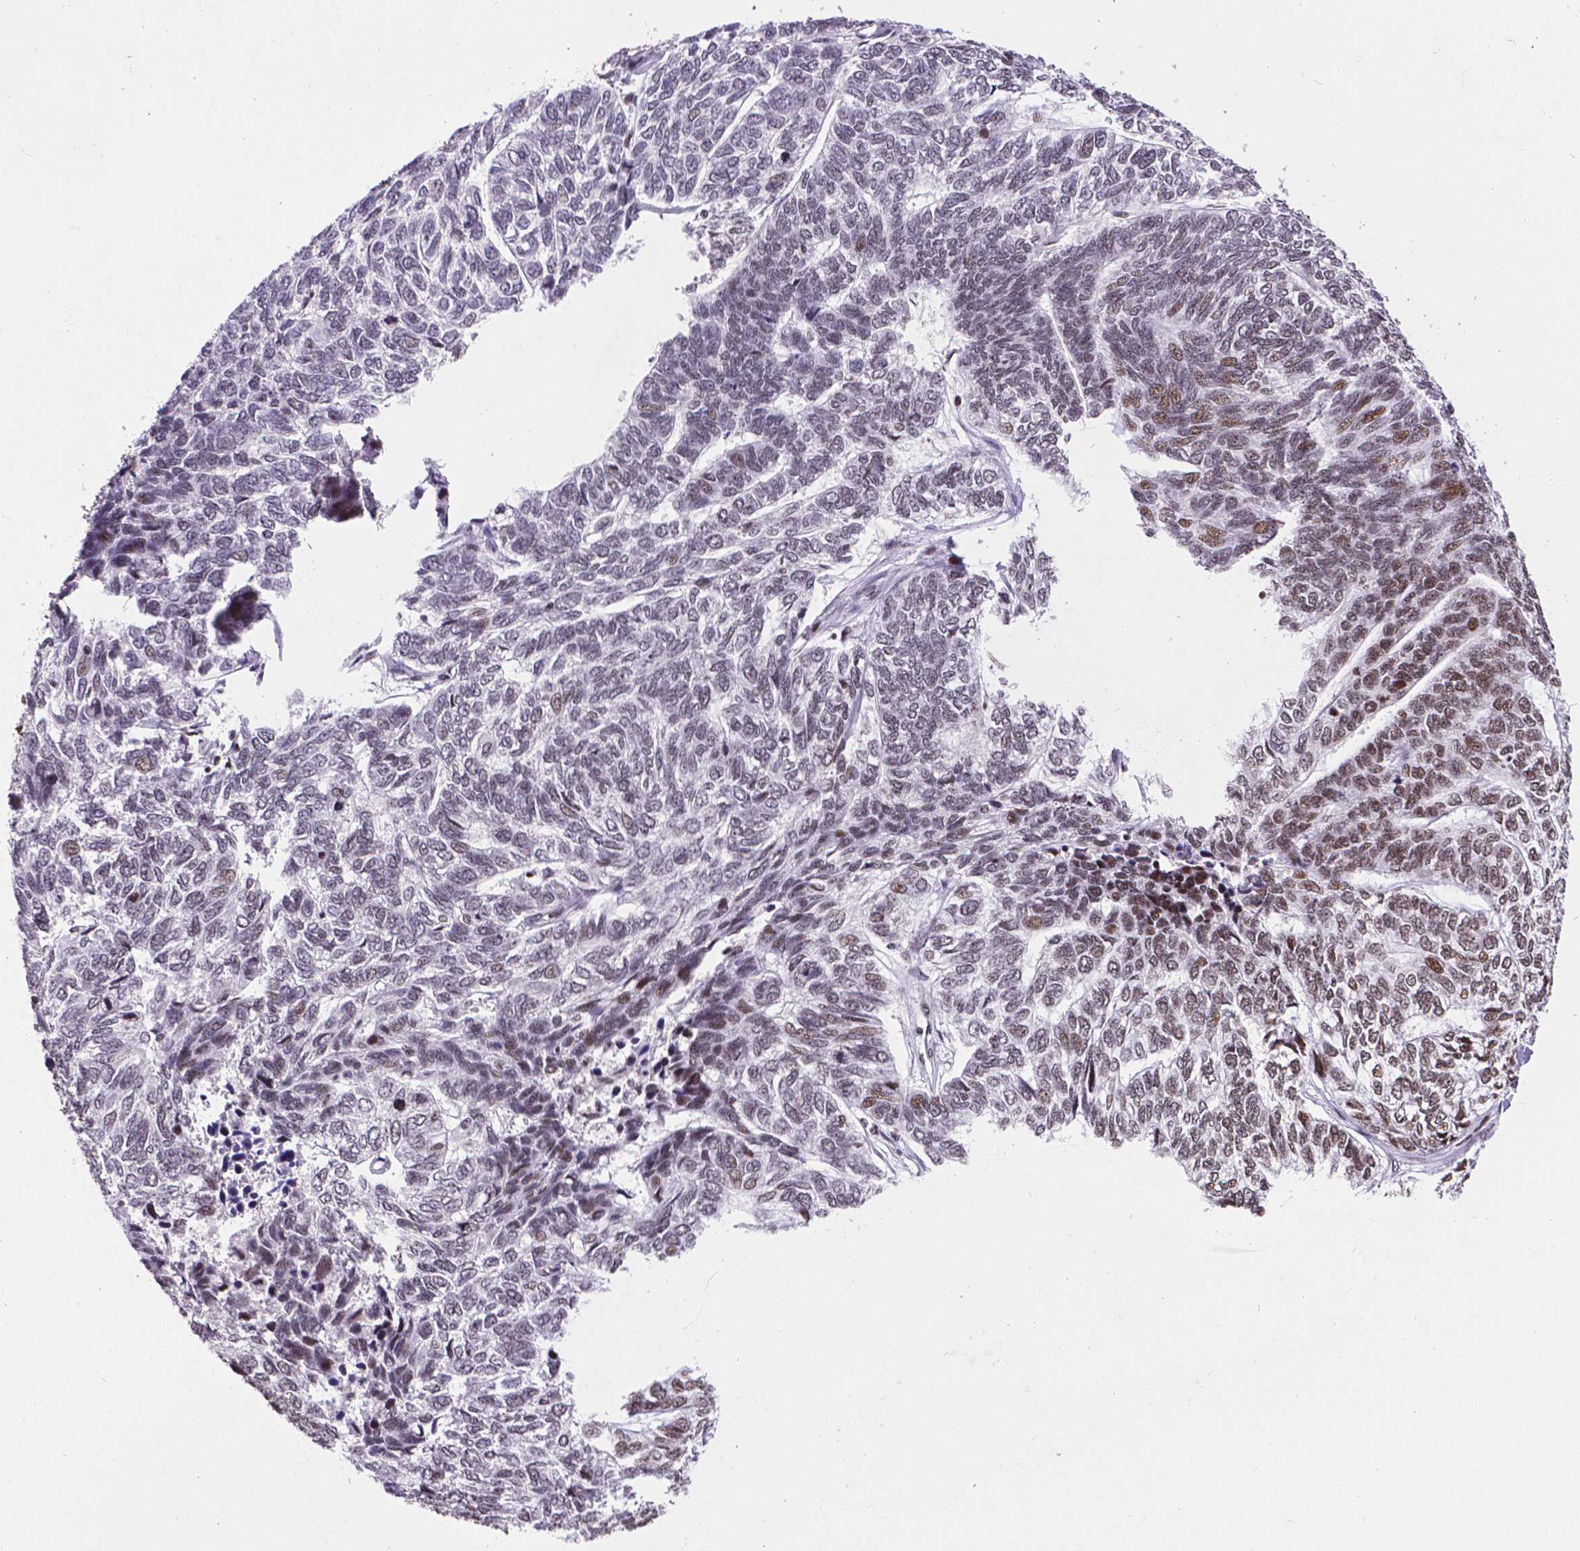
{"staining": {"intensity": "moderate", "quantity": "25%-75%", "location": "nuclear"}, "tissue": "skin cancer", "cell_type": "Tumor cells", "image_type": "cancer", "snomed": [{"axis": "morphology", "description": "Basal cell carcinoma"}, {"axis": "topography", "description": "Skin"}], "caption": "DAB immunohistochemical staining of human skin basal cell carcinoma exhibits moderate nuclear protein staining in approximately 25%-75% of tumor cells. (DAB (3,3'-diaminobenzidine) = brown stain, brightfield microscopy at high magnification).", "gene": "CTCF", "patient": {"sex": "female", "age": 65}}